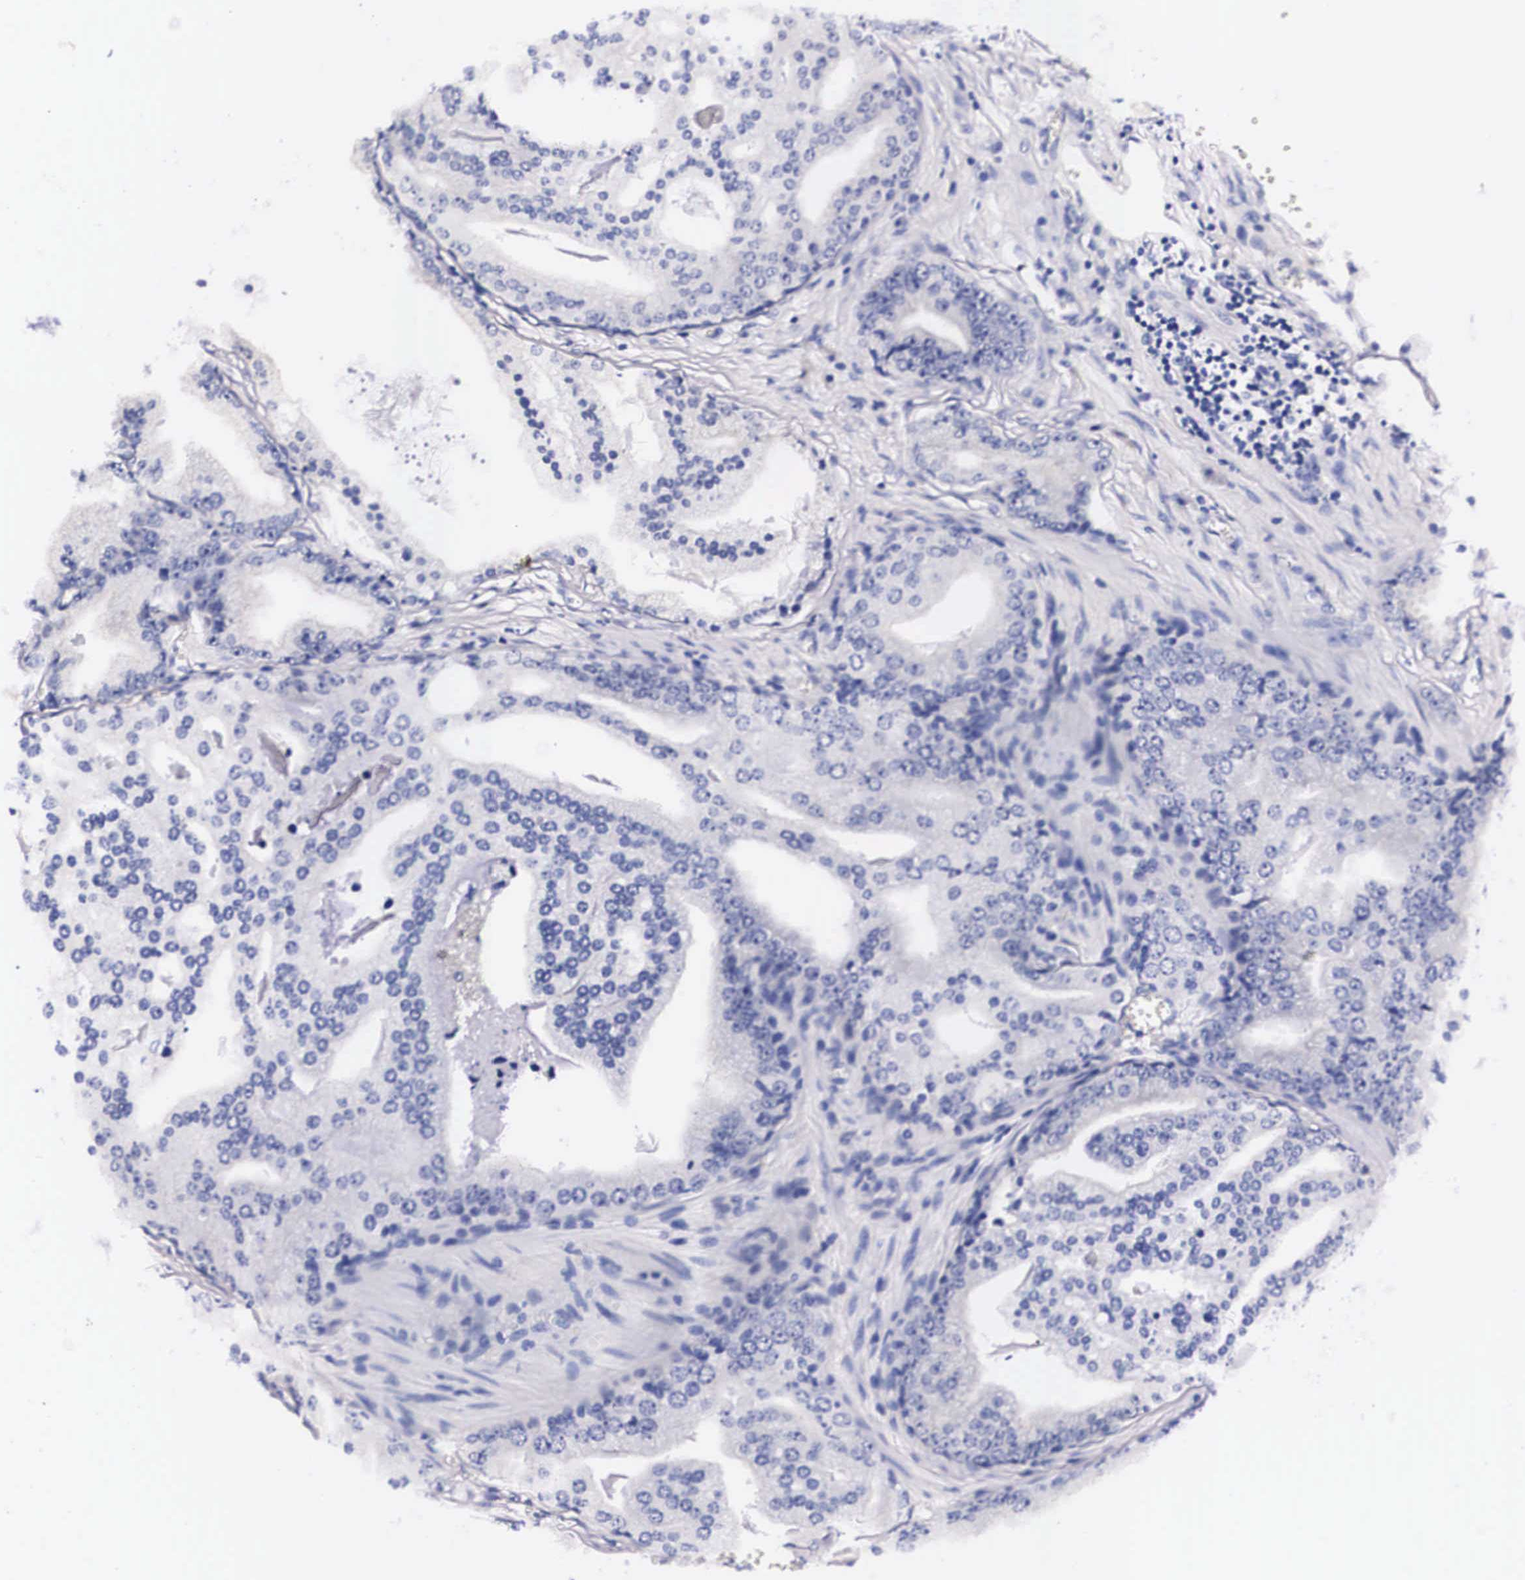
{"staining": {"intensity": "negative", "quantity": "none", "location": "none"}, "tissue": "prostate cancer", "cell_type": "Tumor cells", "image_type": "cancer", "snomed": [{"axis": "morphology", "description": "Adenocarcinoma, High grade"}, {"axis": "topography", "description": "Prostate"}], "caption": "Immunohistochemical staining of human prostate cancer (high-grade adenocarcinoma) reveals no significant staining in tumor cells. (Brightfield microscopy of DAB immunohistochemistry at high magnification).", "gene": "PHETA2", "patient": {"sex": "male", "age": 56}}